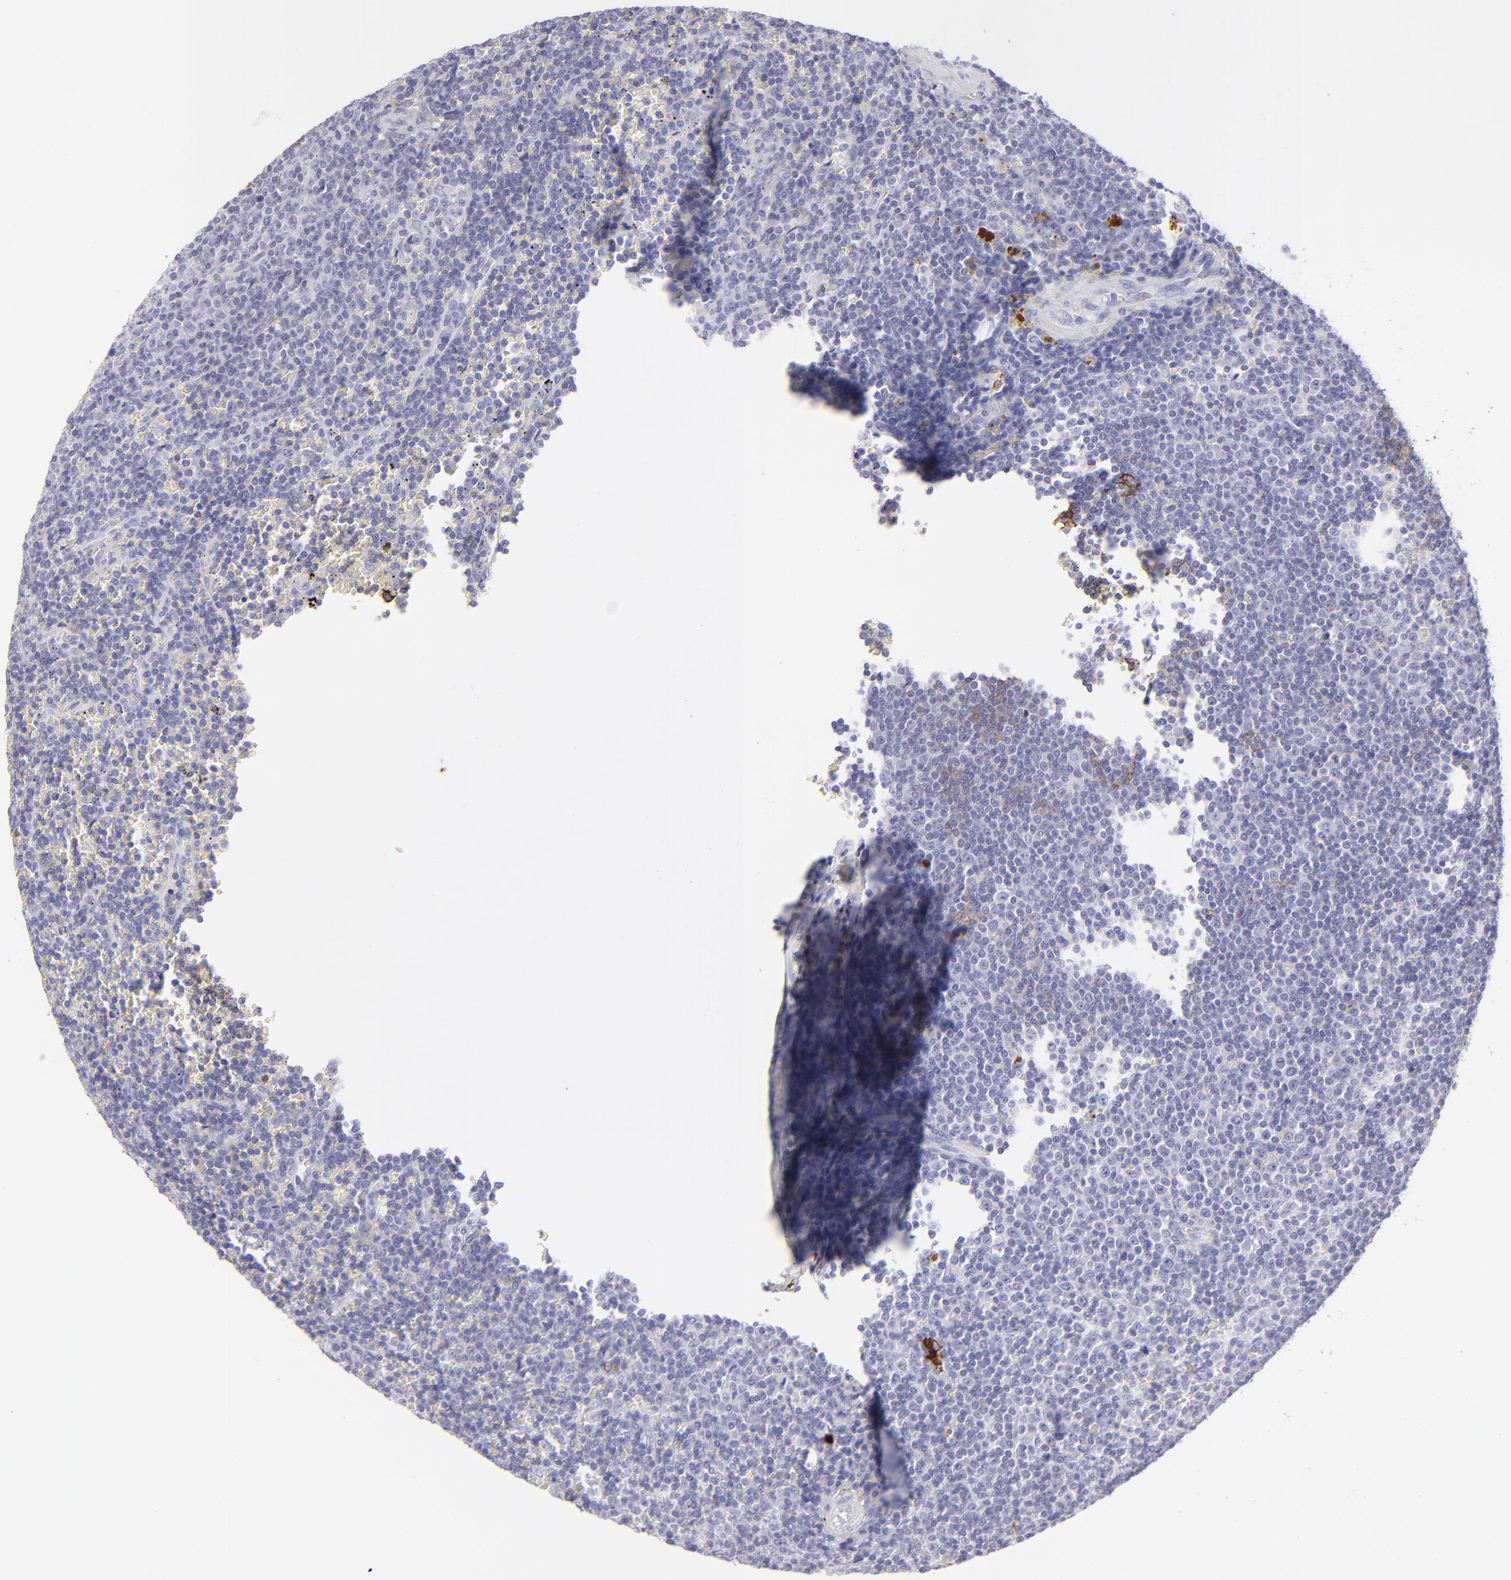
{"staining": {"intensity": "negative", "quantity": "none", "location": "none"}, "tissue": "lymphoma", "cell_type": "Tumor cells", "image_type": "cancer", "snomed": [{"axis": "morphology", "description": "Malignant lymphoma, non-Hodgkin's type, Low grade"}, {"axis": "topography", "description": "Spleen"}], "caption": "Histopathology image shows no significant protein positivity in tumor cells of lymphoma.", "gene": "FCER2", "patient": {"sex": "male", "age": 80}}